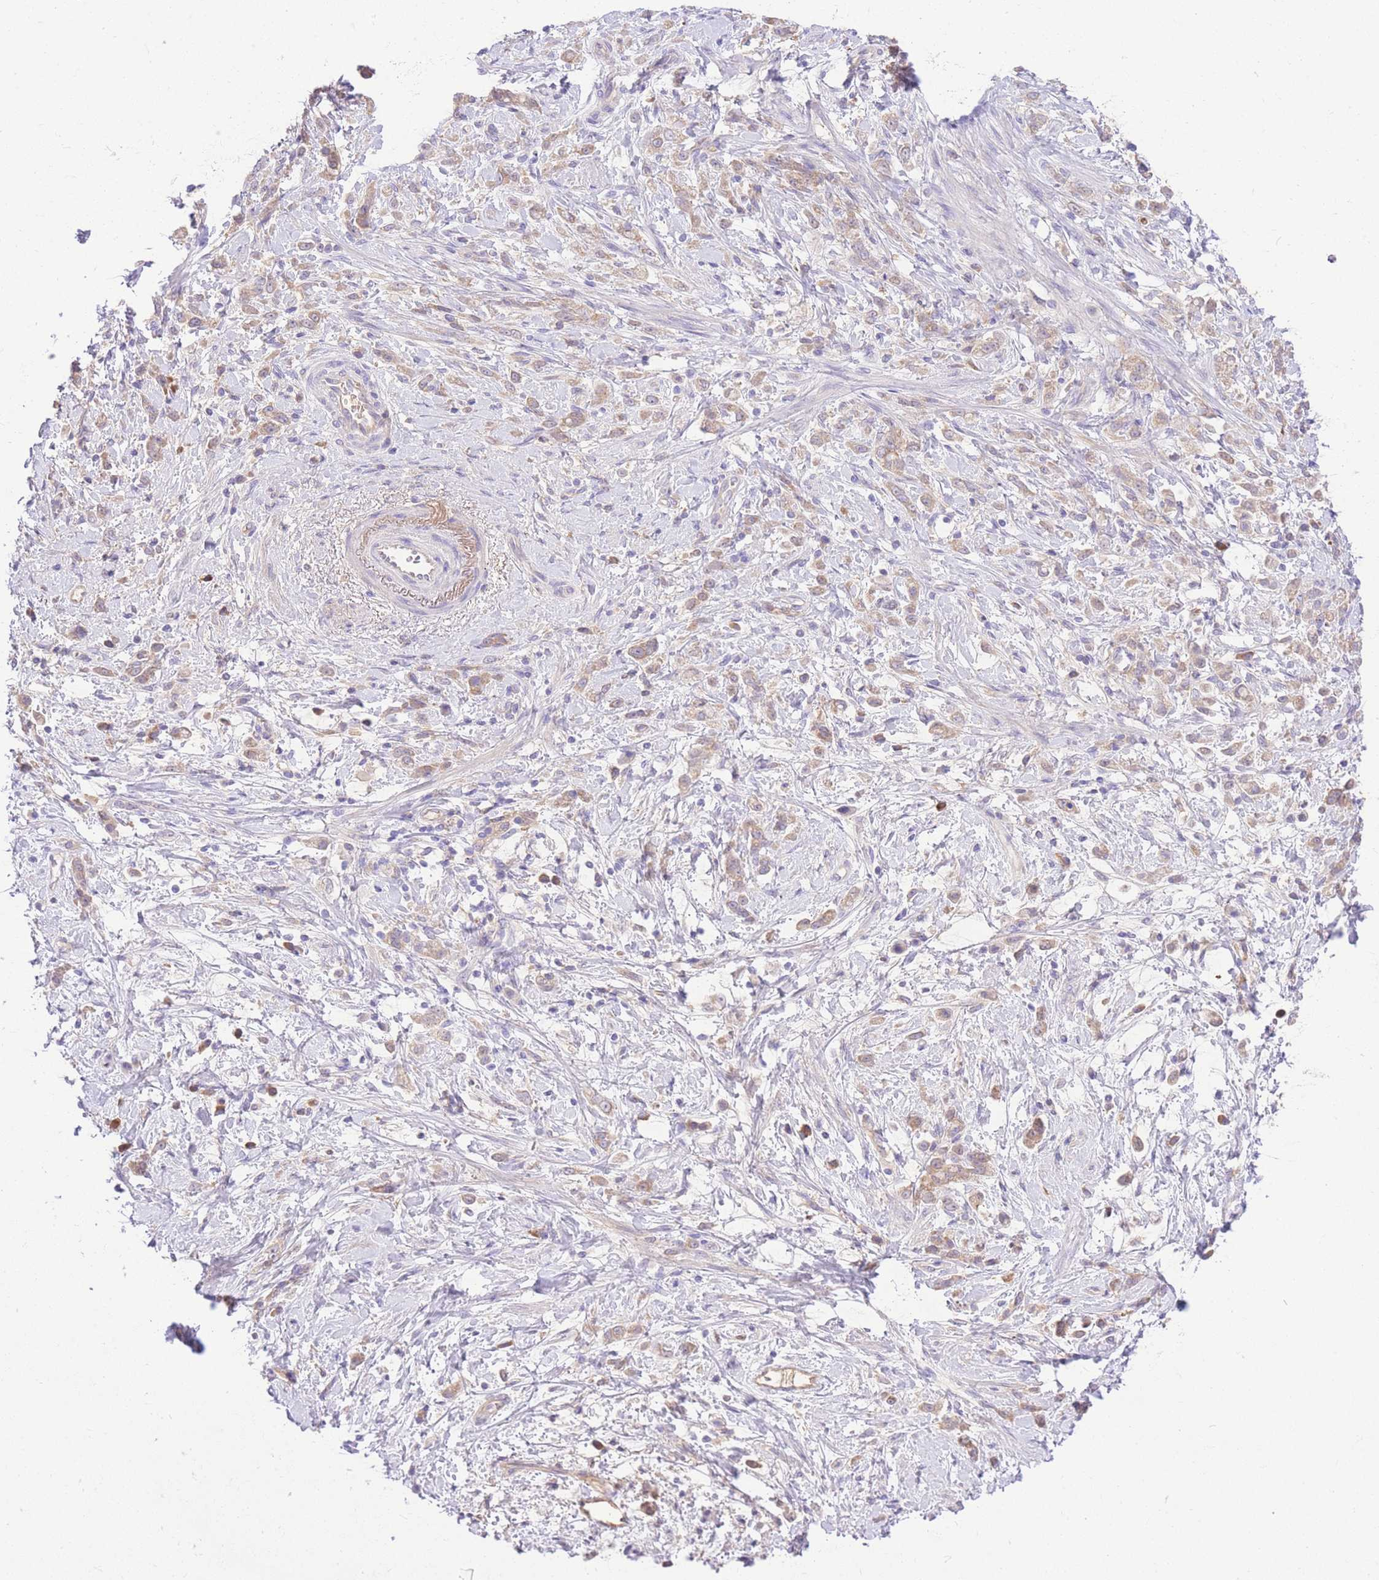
{"staining": {"intensity": "moderate", "quantity": ">75%", "location": "cytoplasmic/membranous"}, "tissue": "stomach cancer", "cell_type": "Tumor cells", "image_type": "cancer", "snomed": [{"axis": "morphology", "description": "Adenocarcinoma, NOS"}, {"axis": "topography", "description": "Stomach"}], "caption": "A histopathology image of stomach cancer (adenocarcinoma) stained for a protein displays moderate cytoplasmic/membranous brown staining in tumor cells.", "gene": "LIPH", "patient": {"sex": "female", "age": 60}}